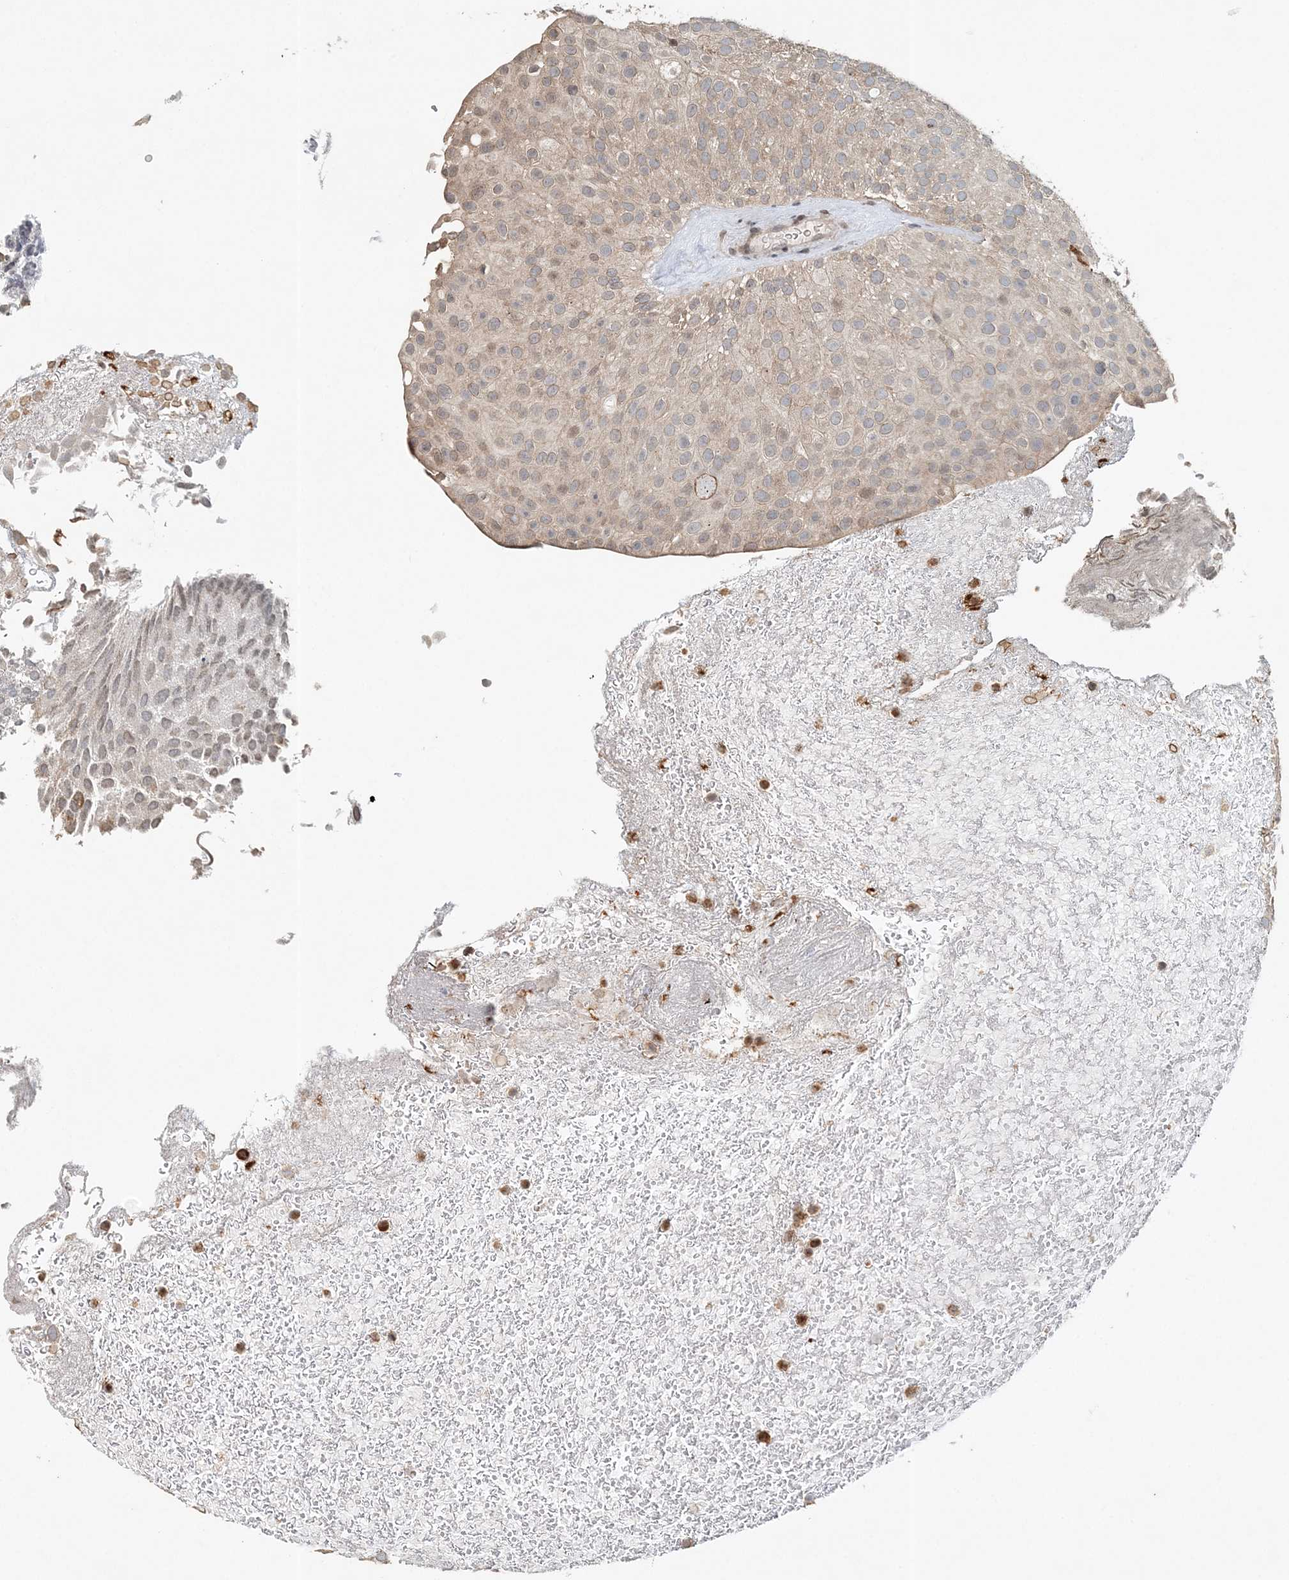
{"staining": {"intensity": "negative", "quantity": "none", "location": "none"}, "tissue": "urothelial cancer", "cell_type": "Tumor cells", "image_type": "cancer", "snomed": [{"axis": "morphology", "description": "Urothelial carcinoma, Low grade"}, {"axis": "topography", "description": "Urinary bladder"}], "caption": "Immunohistochemistry (IHC) of human low-grade urothelial carcinoma reveals no expression in tumor cells.", "gene": "FAM110A", "patient": {"sex": "male", "age": 78}}